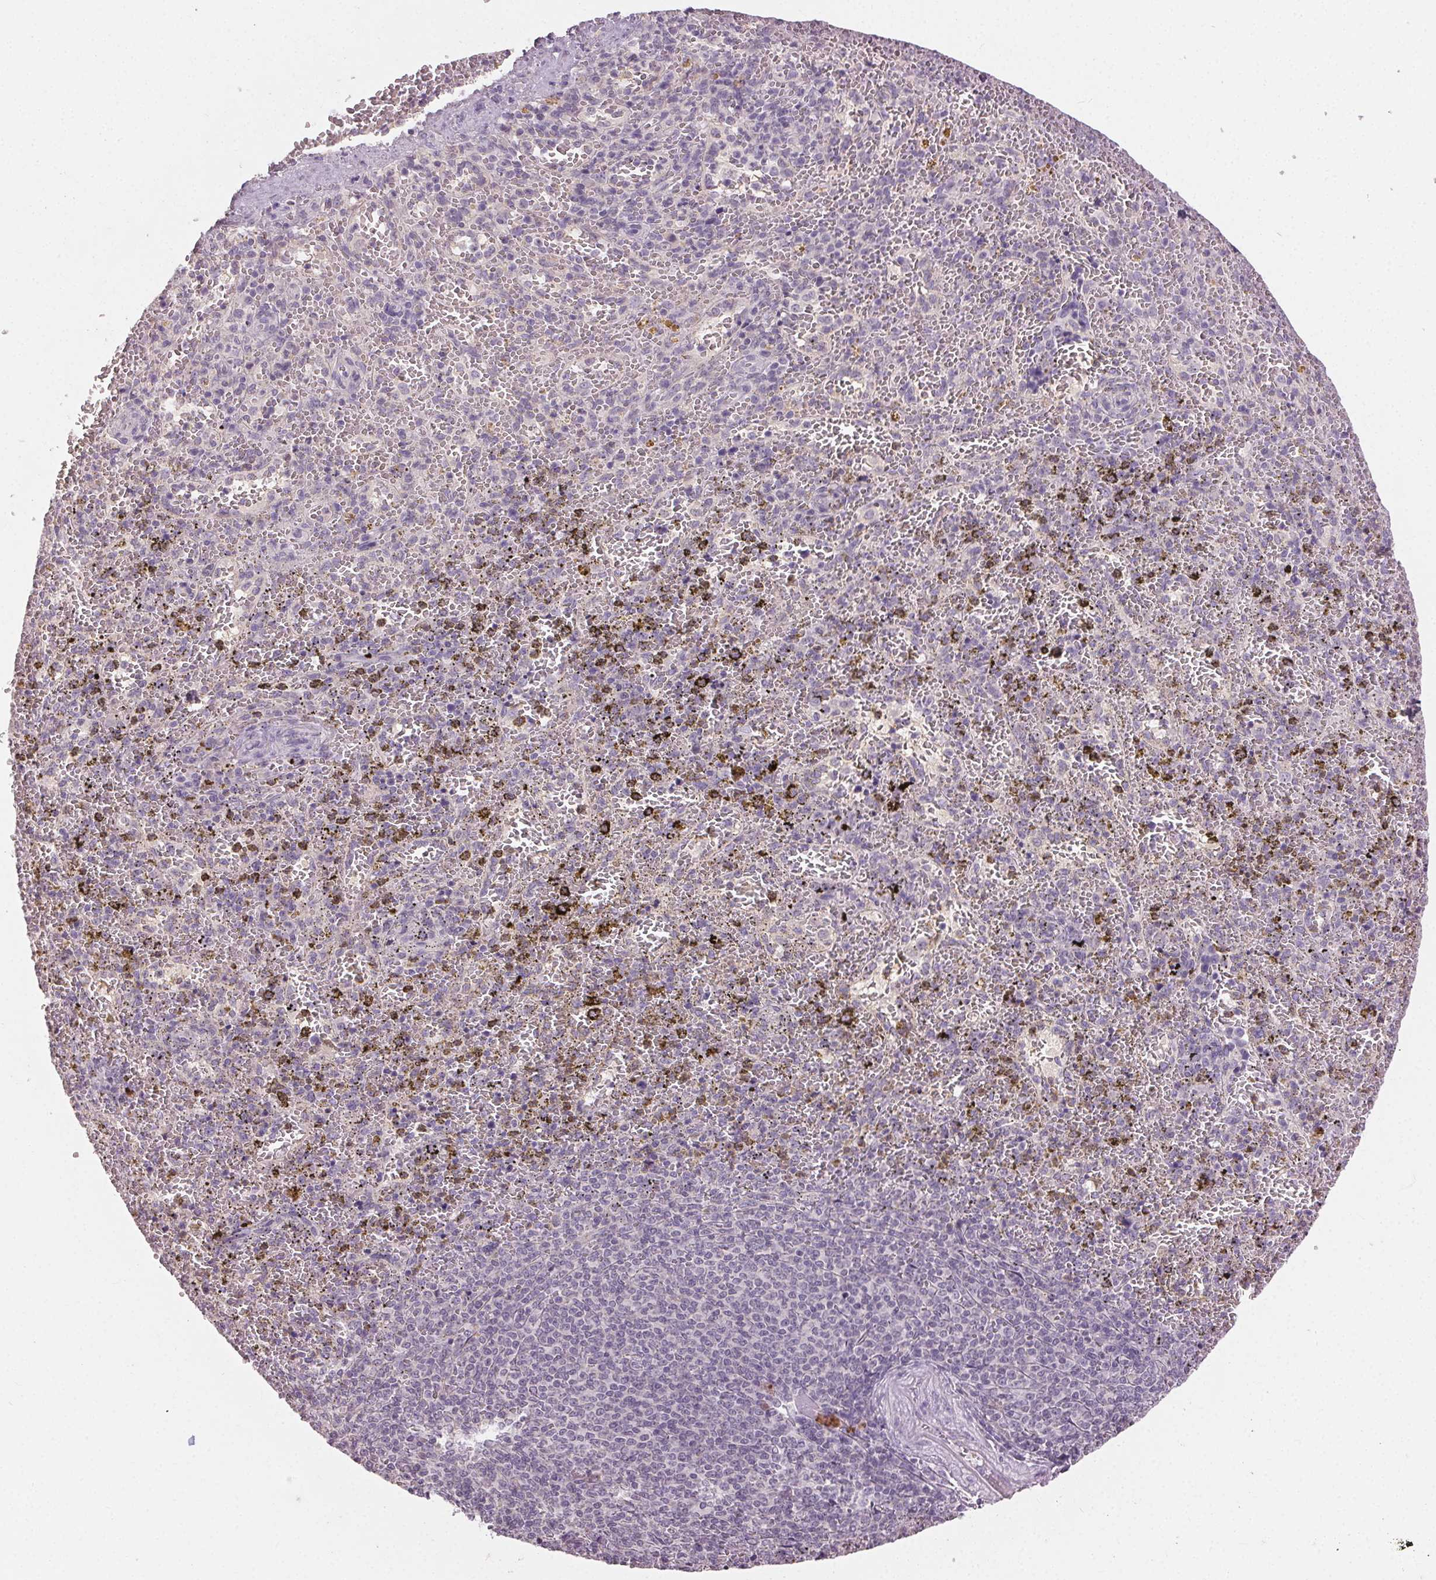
{"staining": {"intensity": "negative", "quantity": "none", "location": "none"}, "tissue": "spleen", "cell_type": "Cells in red pulp", "image_type": "normal", "snomed": [{"axis": "morphology", "description": "Normal tissue, NOS"}, {"axis": "topography", "description": "Spleen"}], "caption": "High magnification brightfield microscopy of normal spleen stained with DAB (brown) and counterstained with hematoxylin (blue): cells in red pulp show no significant staining. The staining was performed using DAB (3,3'-diaminobenzidine) to visualize the protein expression in brown, while the nuclei were stained in blue with hematoxylin (Magnification: 20x).", "gene": "CLTRN", "patient": {"sex": "female", "age": 50}}